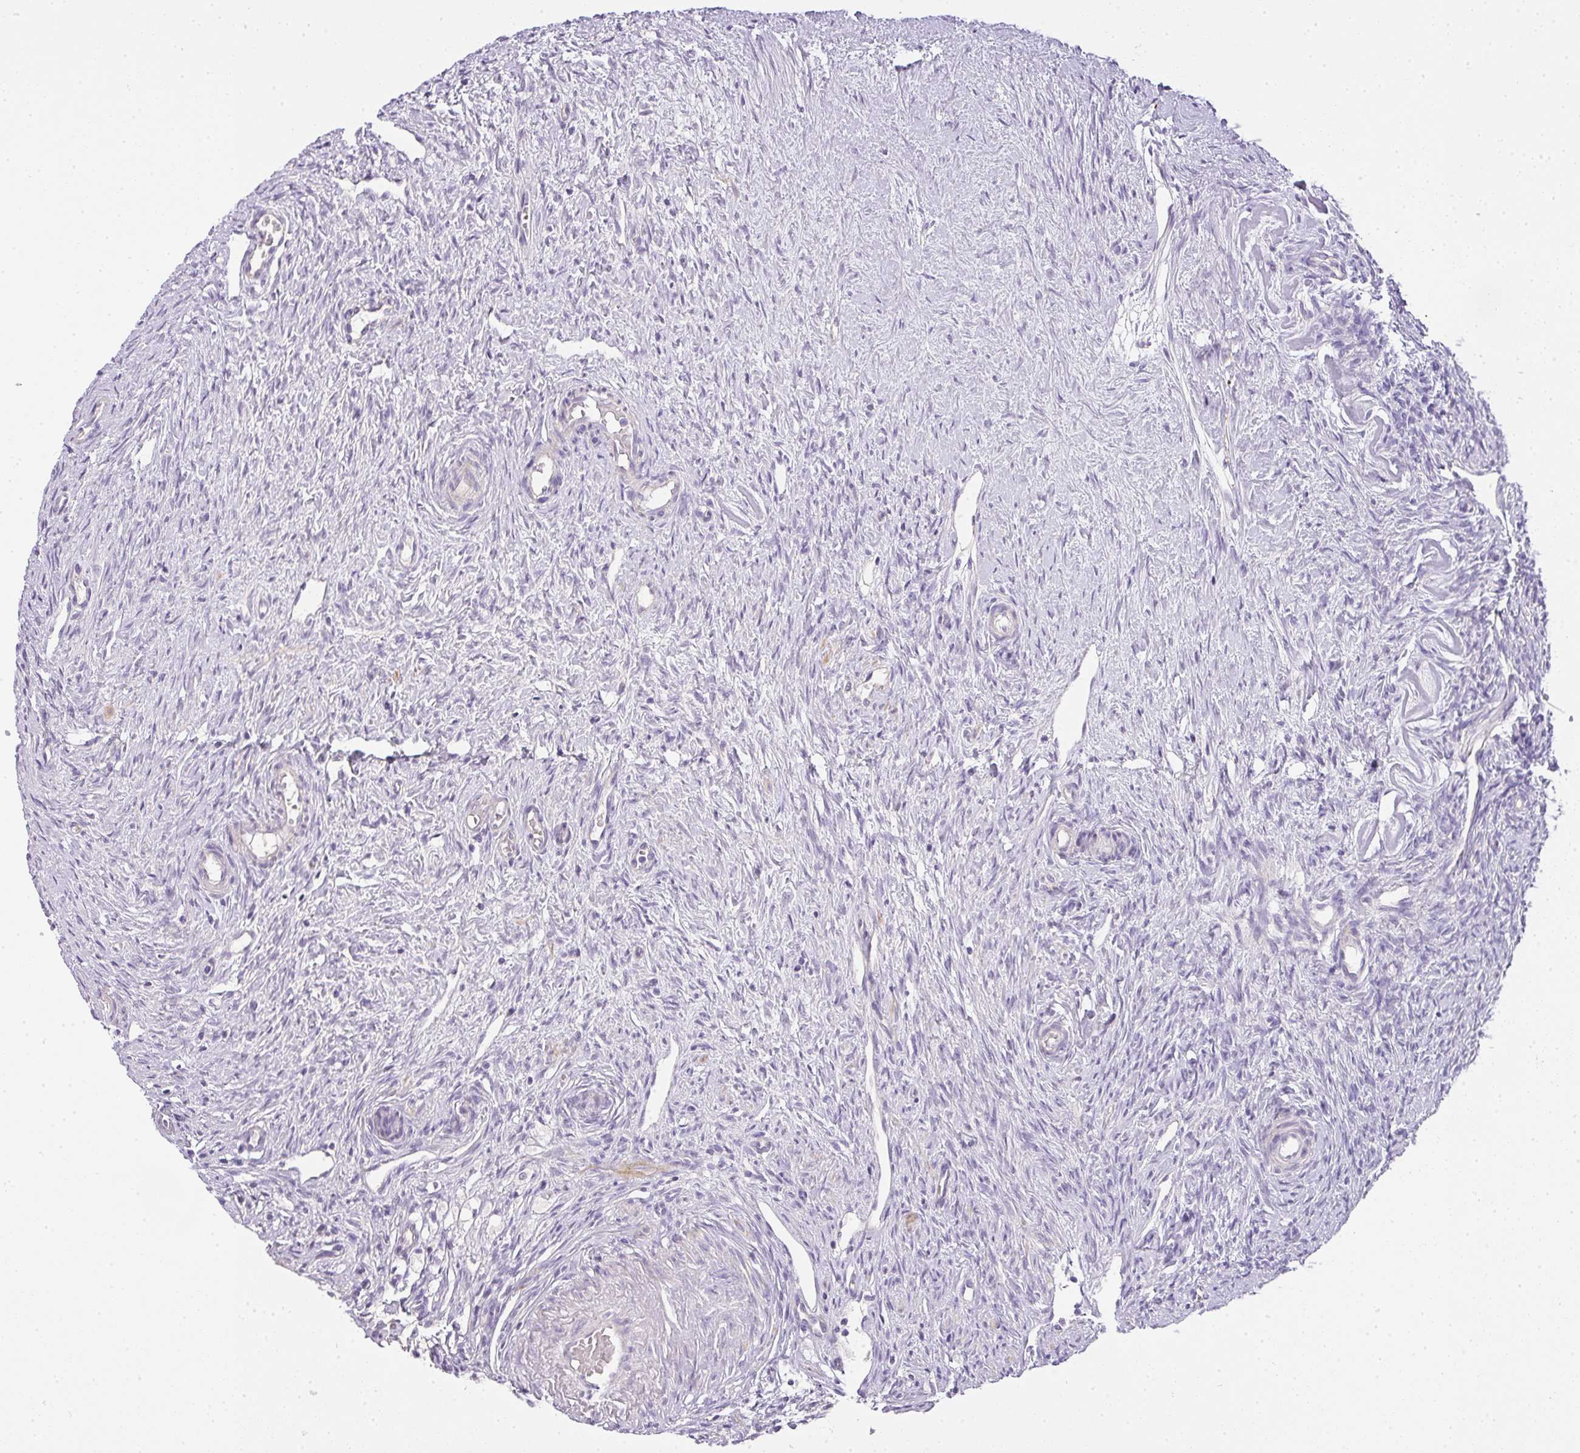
{"staining": {"intensity": "negative", "quantity": "none", "location": "none"}, "tissue": "ovary", "cell_type": "Ovarian stroma cells", "image_type": "normal", "snomed": [{"axis": "morphology", "description": "Normal tissue, NOS"}, {"axis": "topography", "description": "Ovary"}], "caption": "Ovary was stained to show a protein in brown. There is no significant positivity in ovarian stroma cells. Brightfield microscopy of IHC stained with DAB (brown) and hematoxylin (blue), captured at high magnification.", "gene": "RAX2", "patient": {"sex": "female", "age": 51}}